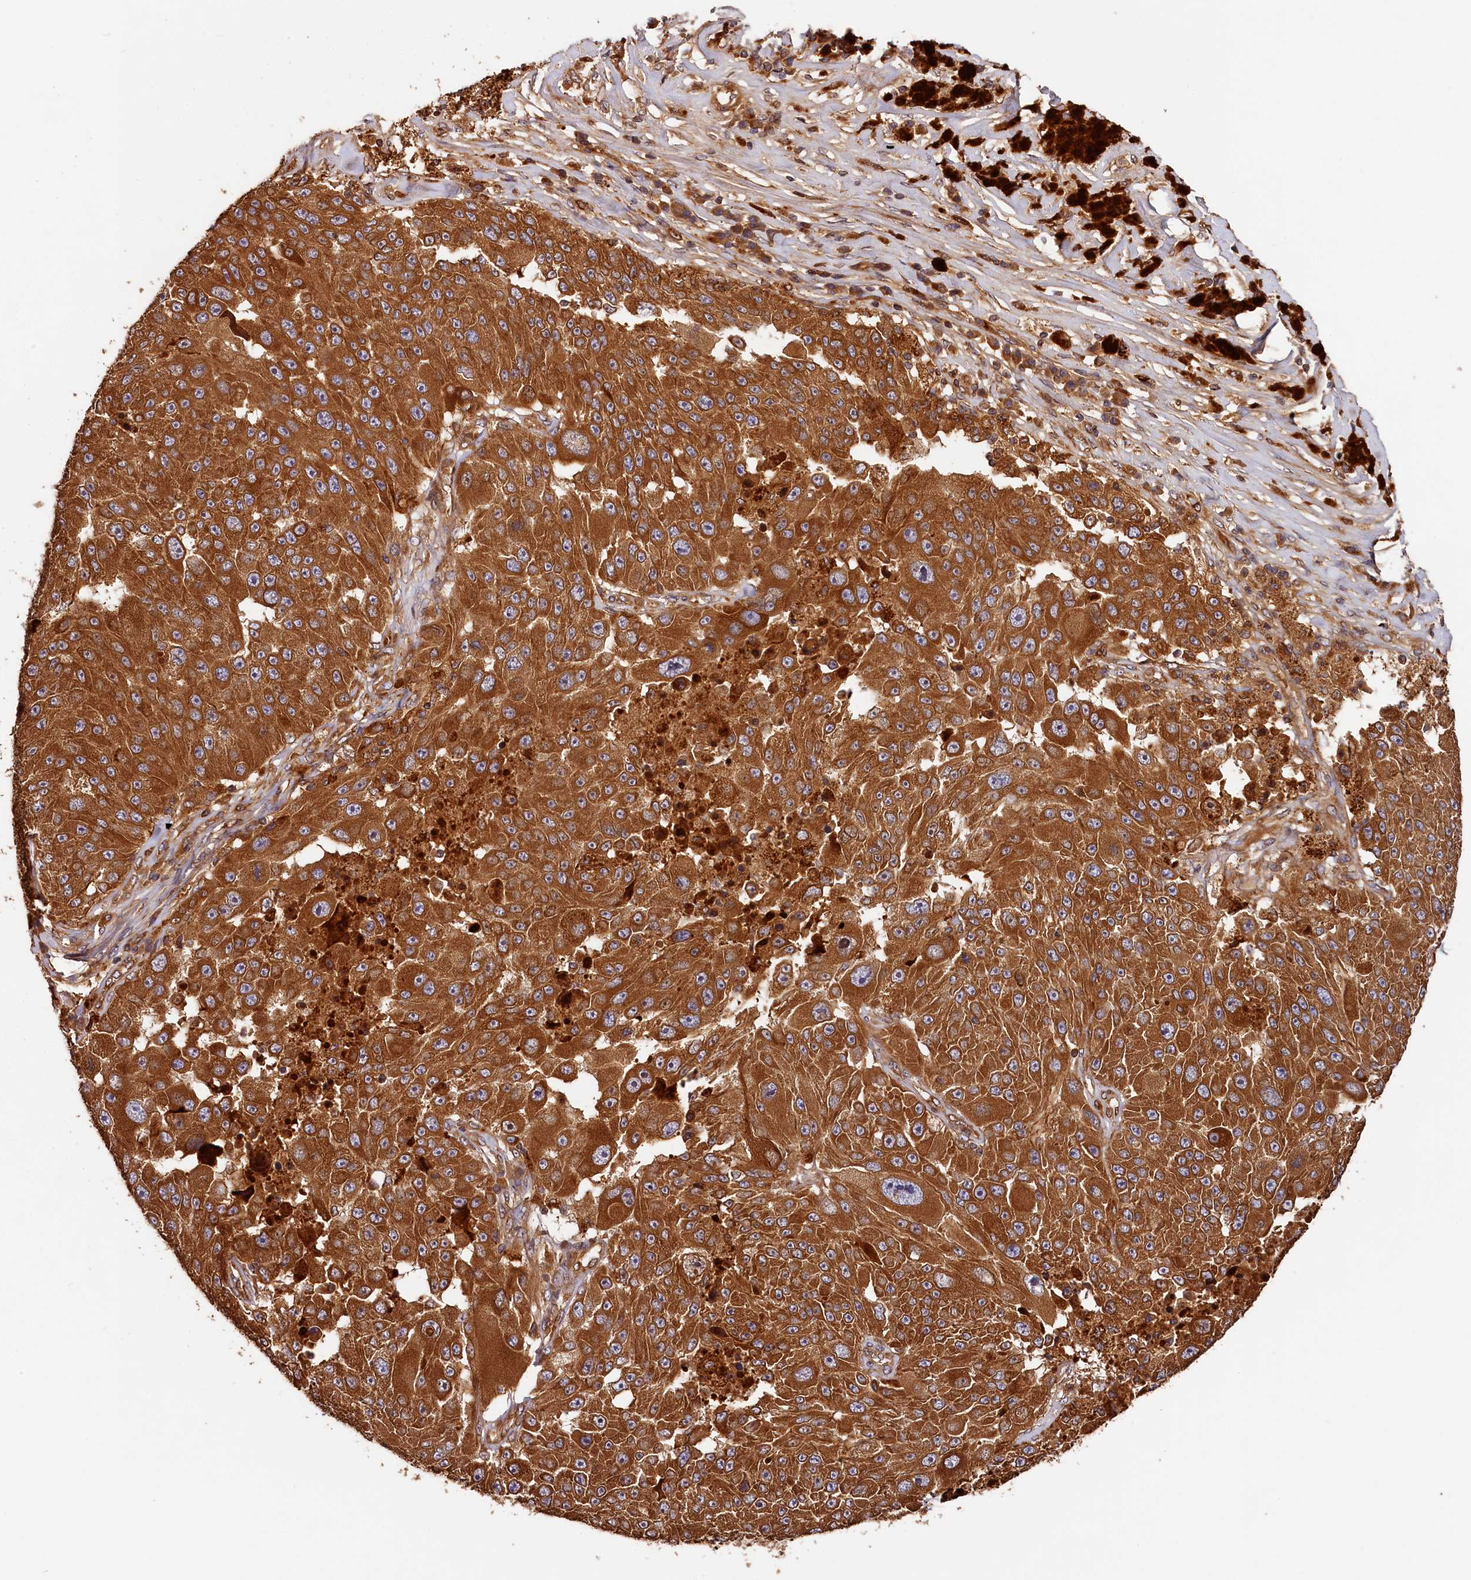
{"staining": {"intensity": "strong", "quantity": ">75%", "location": "cytoplasmic/membranous"}, "tissue": "melanoma", "cell_type": "Tumor cells", "image_type": "cancer", "snomed": [{"axis": "morphology", "description": "Malignant melanoma, Metastatic site"}, {"axis": "topography", "description": "Lymph node"}], "caption": "A photomicrograph of human melanoma stained for a protein exhibits strong cytoplasmic/membranous brown staining in tumor cells.", "gene": "HMOX2", "patient": {"sex": "male", "age": 62}}